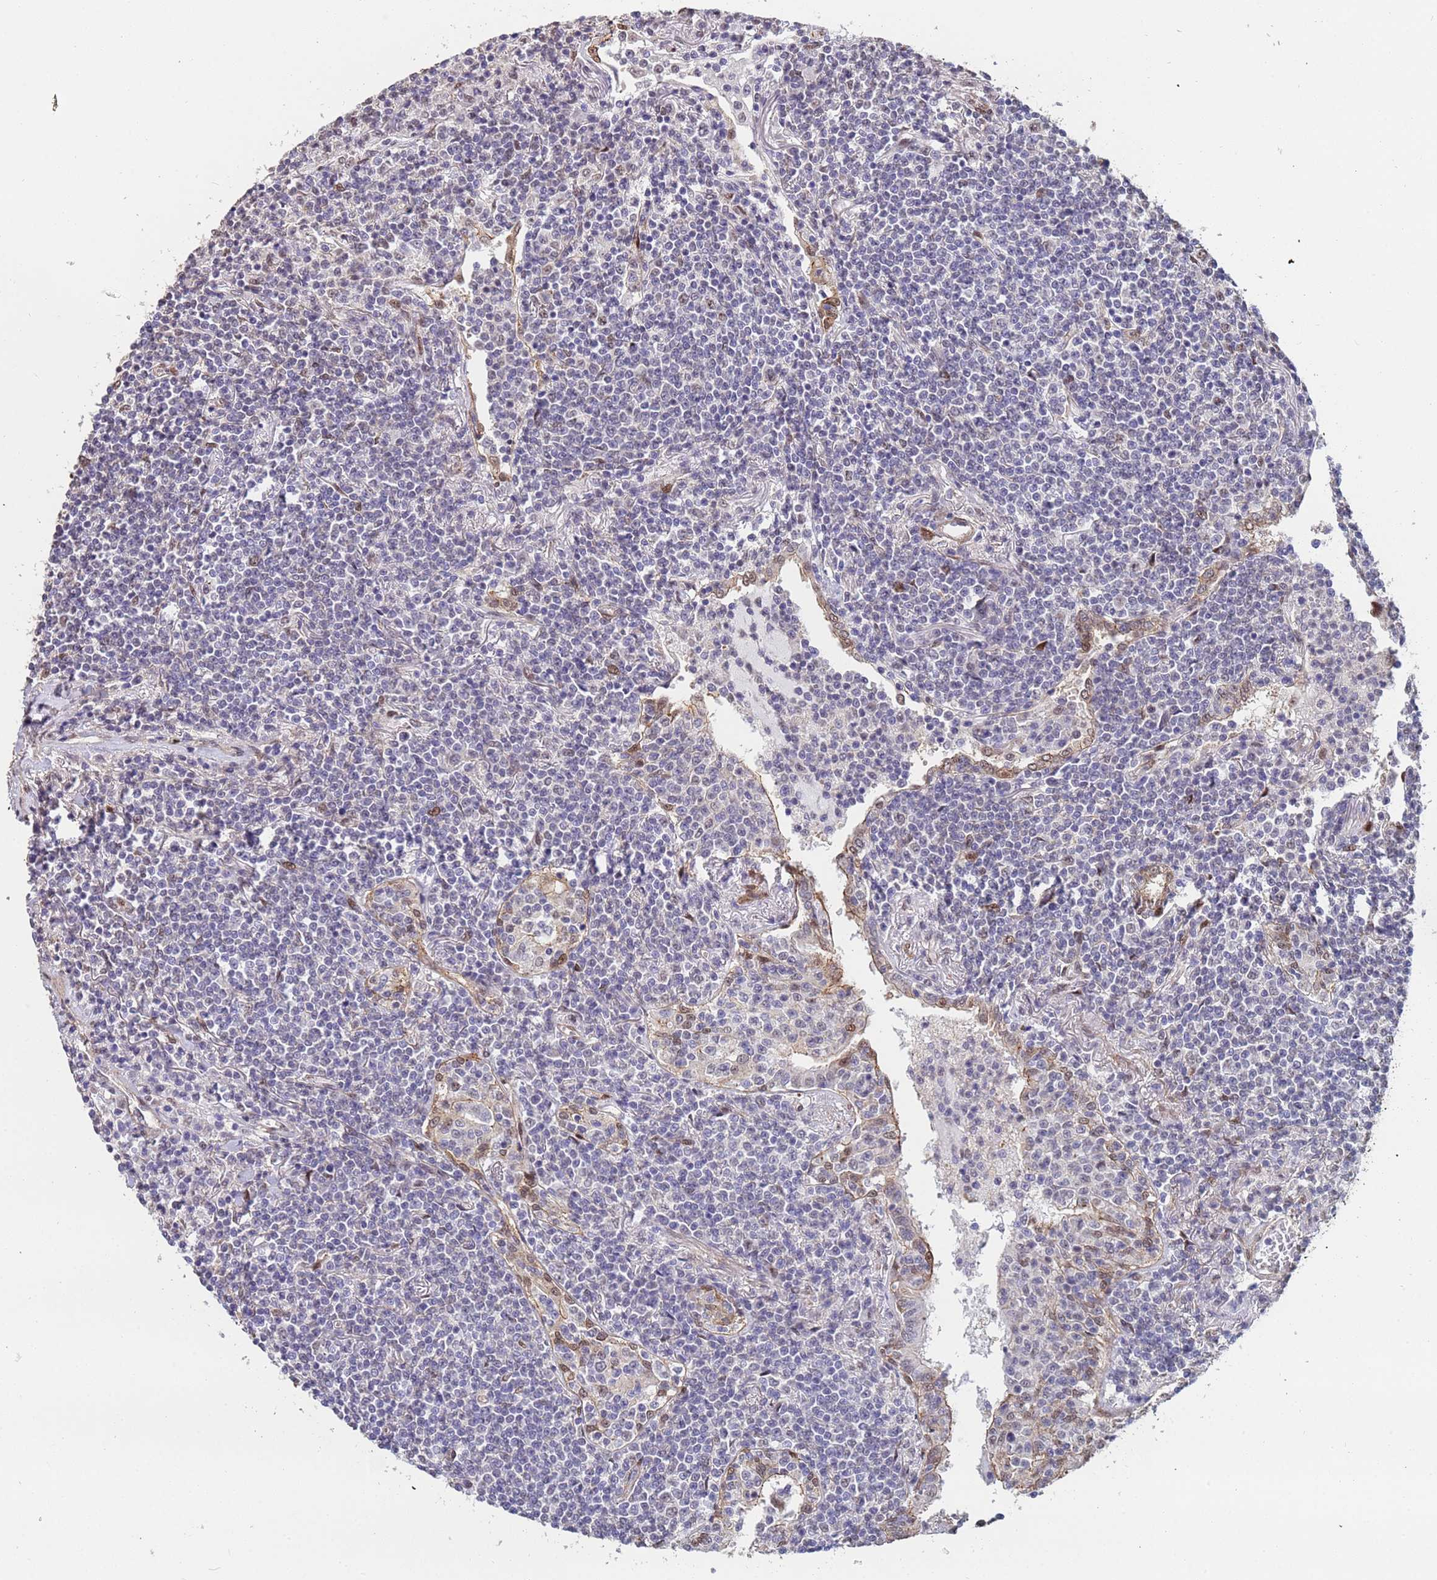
{"staining": {"intensity": "negative", "quantity": "none", "location": "none"}, "tissue": "lymphoma", "cell_type": "Tumor cells", "image_type": "cancer", "snomed": [{"axis": "morphology", "description": "Malignant lymphoma, non-Hodgkin's type, Low grade"}, {"axis": "topography", "description": "Lung"}], "caption": "This is a micrograph of IHC staining of lymphoma, which shows no staining in tumor cells. Nuclei are stained in blue.", "gene": "TRIP6", "patient": {"sex": "female", "age": 71}}